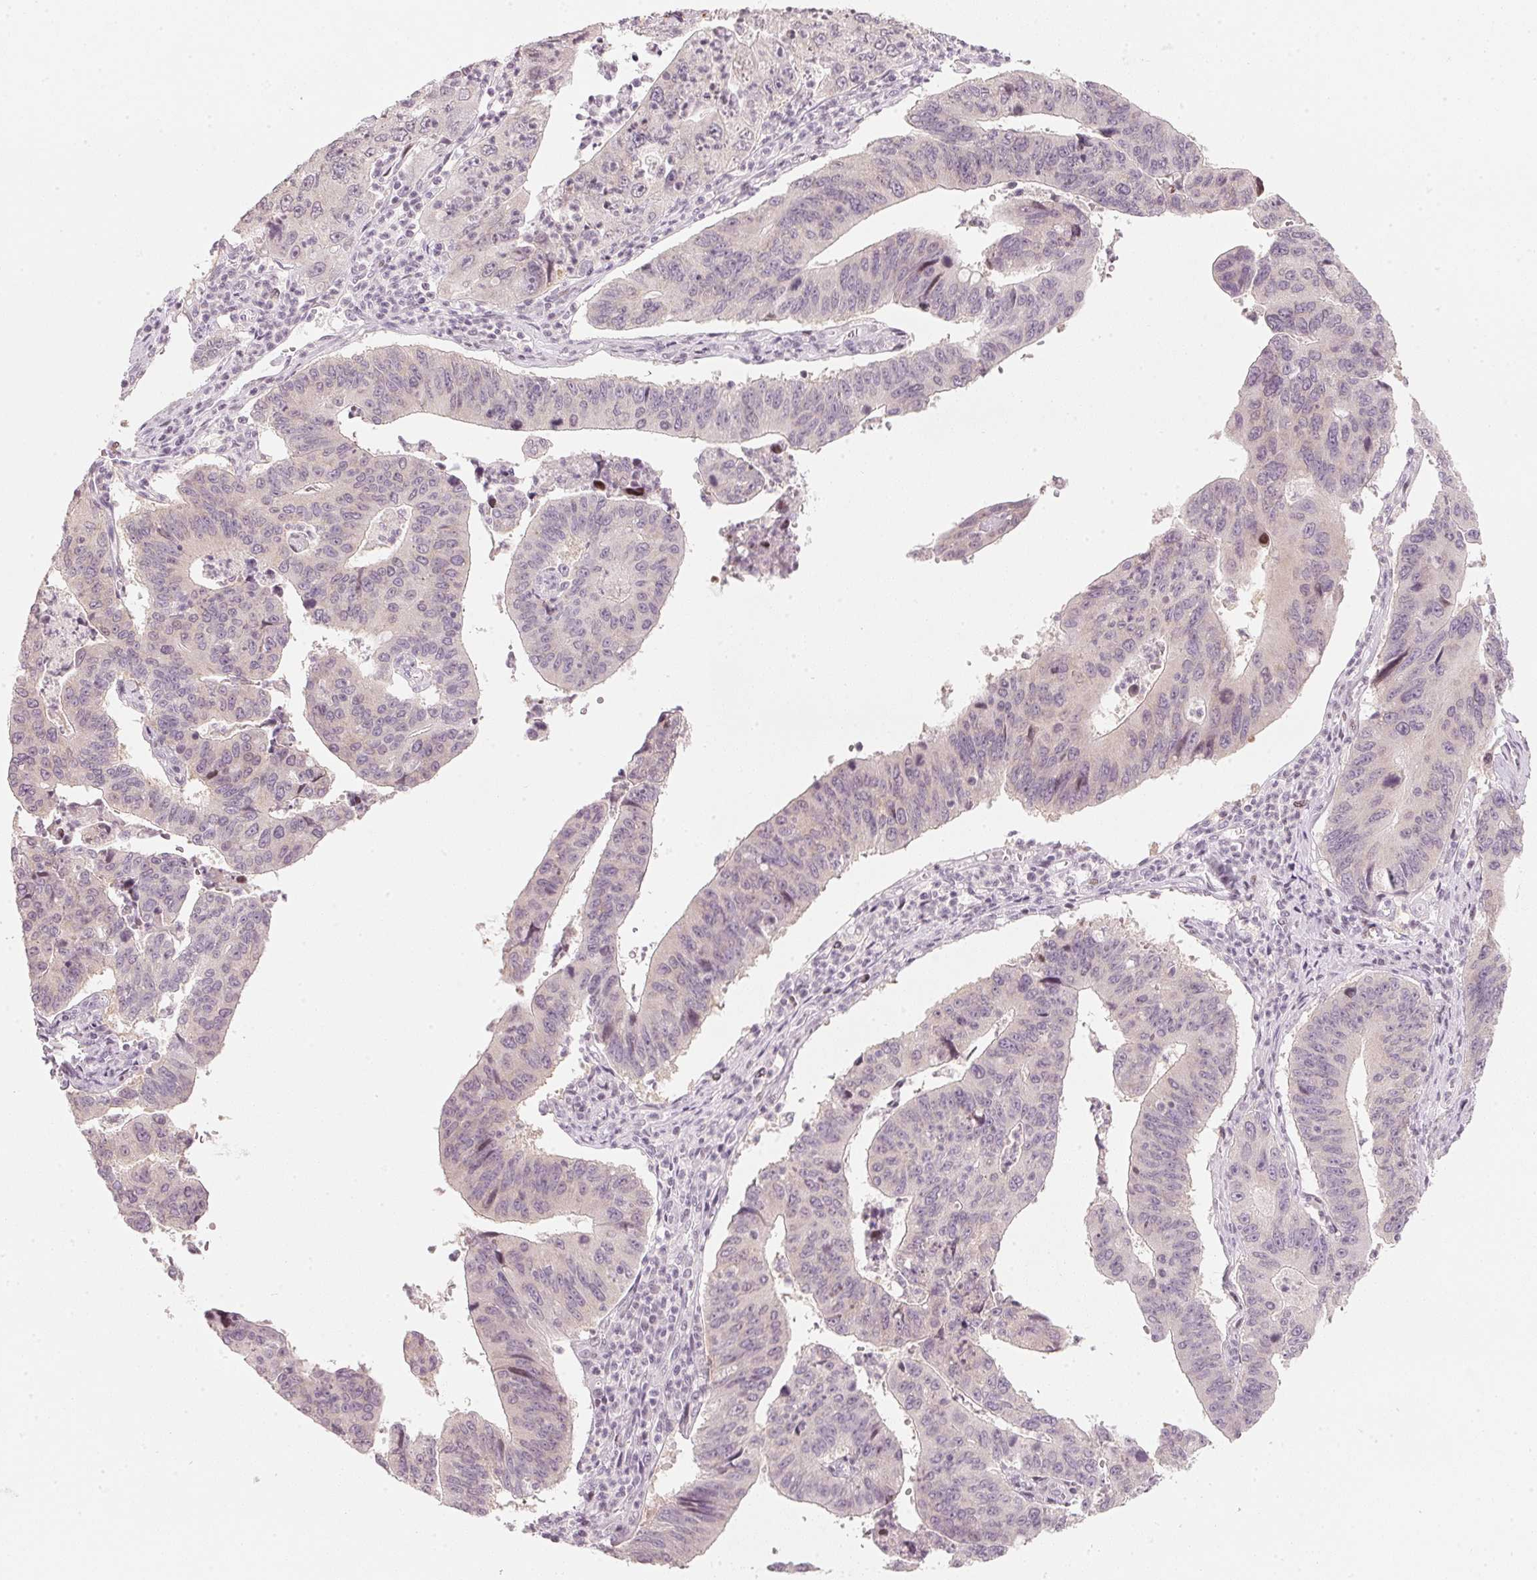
{"staining": {"intensity": "weak", "quantity": "25%-75%", "location": "cytoplasmic/membranous"}, "tissue": "stomach cancer", "cell_type": "Tumor cells", "image_type": "cancer", "snomed": [{"axis": "morphology", "description": "Adenocarcinoma, NOS"}, {"axis": "topography", "description": "Stomach"}], "caption": "Tumor cells reveal low levels of weak cytoplasmic/membranous positivity in about 25%-75% of cells in human stomach adenocarcinoma.", "gene": "SFRP4", "patient": {"sex": "male", "age": 59}}